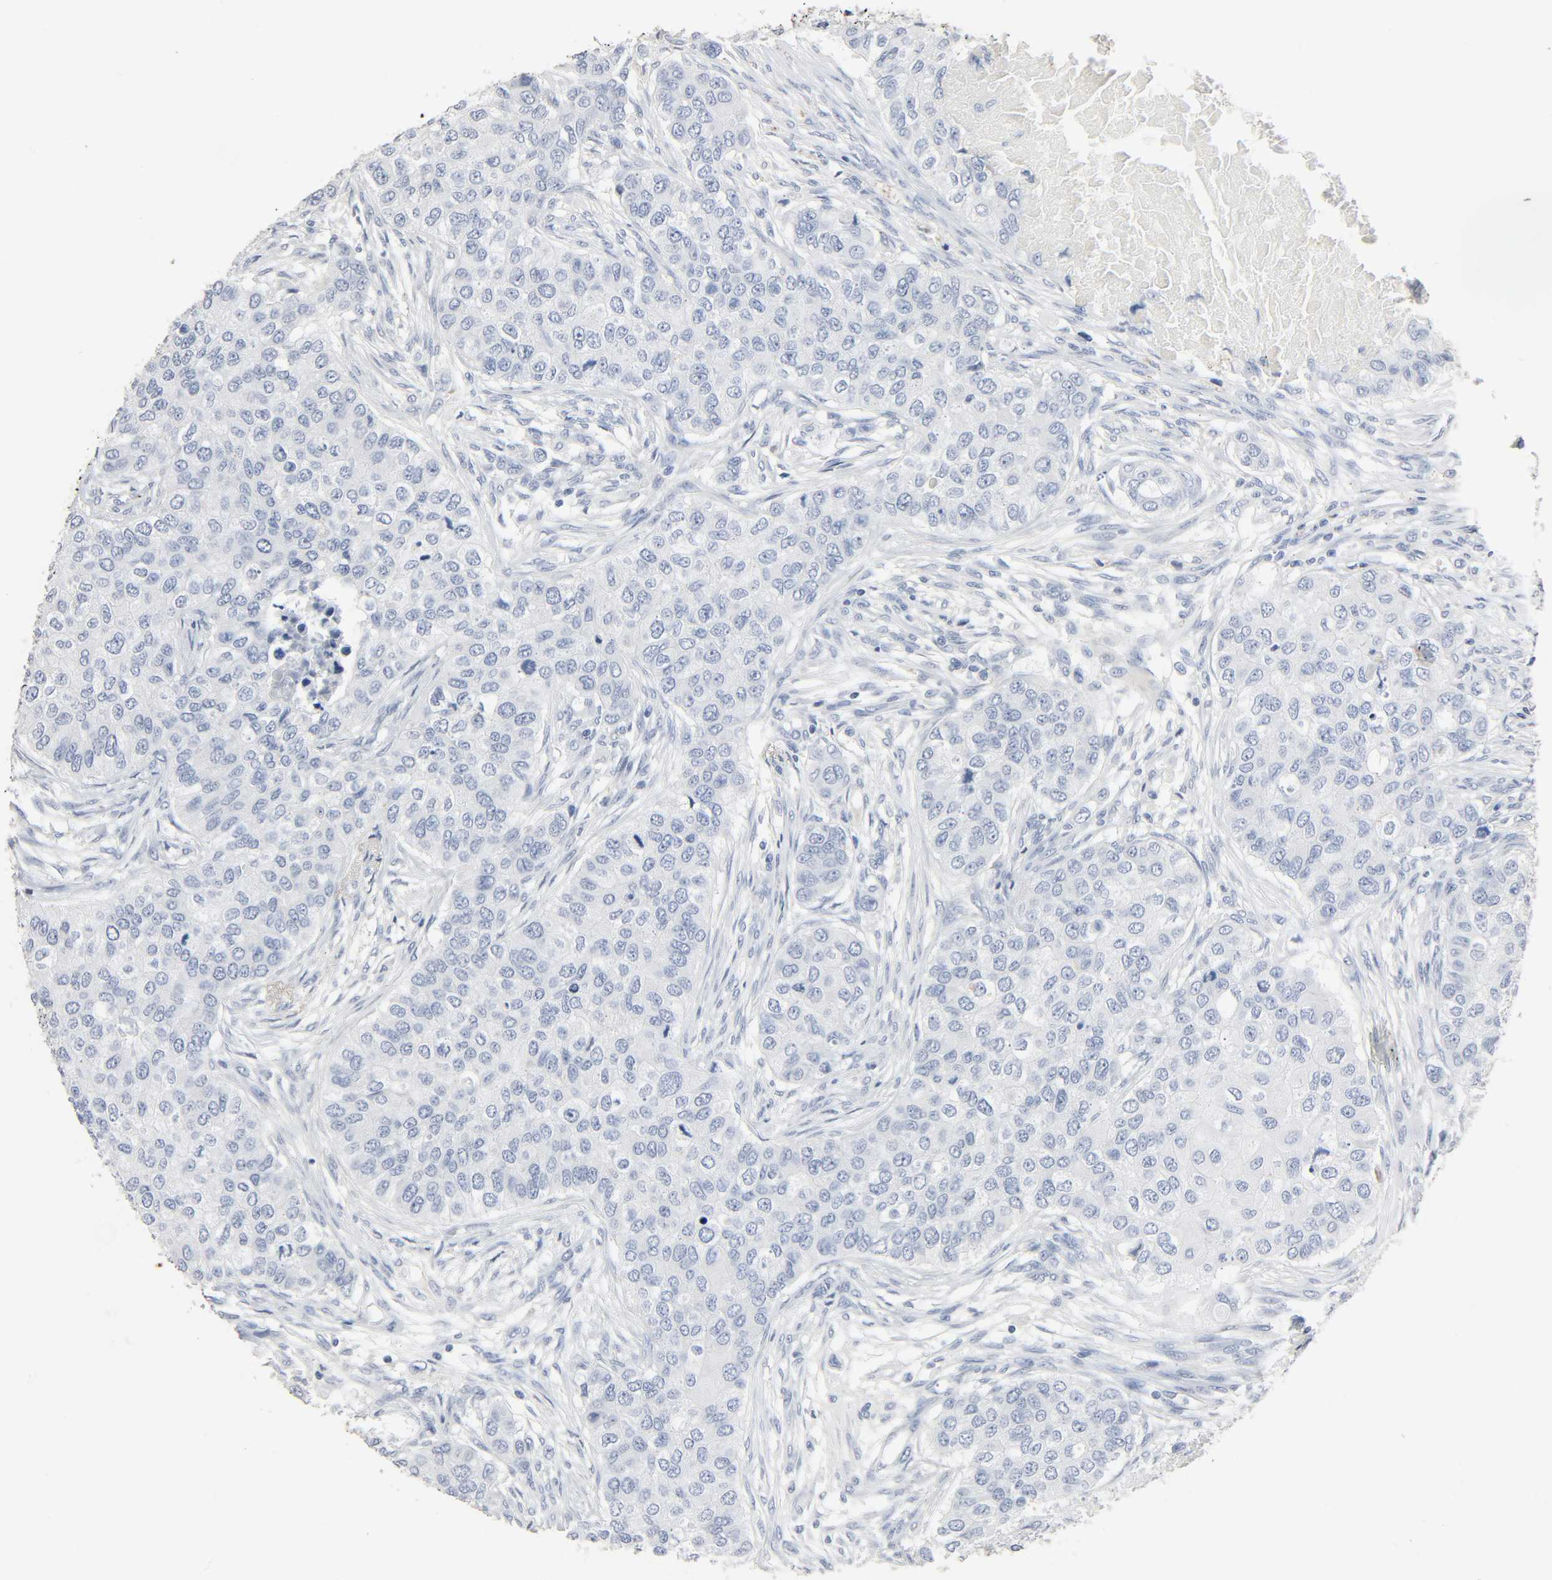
{"staining": {"intensity": "negative", "quantity": "none", "location": "none"}, "tissue": "breast cancer", "cell_type": "Tumor cells", "image_type": "cancer", "snomed": [{"axis": "morphology", "description": "Normal tissue, NOS"}, {"axis": "morphology", "description": "Duct carcinoma"}, {"axis": "topography", "description": "Breast"}], "caption": "Tumor cells show no significant positivity in breast cancer. (DAB (3,3'-diaminobenzidine) immunohistochemistry (IHC) visualized using brightfield microscopy, high magnification).", "gene": "FBLN5", "patient": {"sex": "female", "age": 49}}